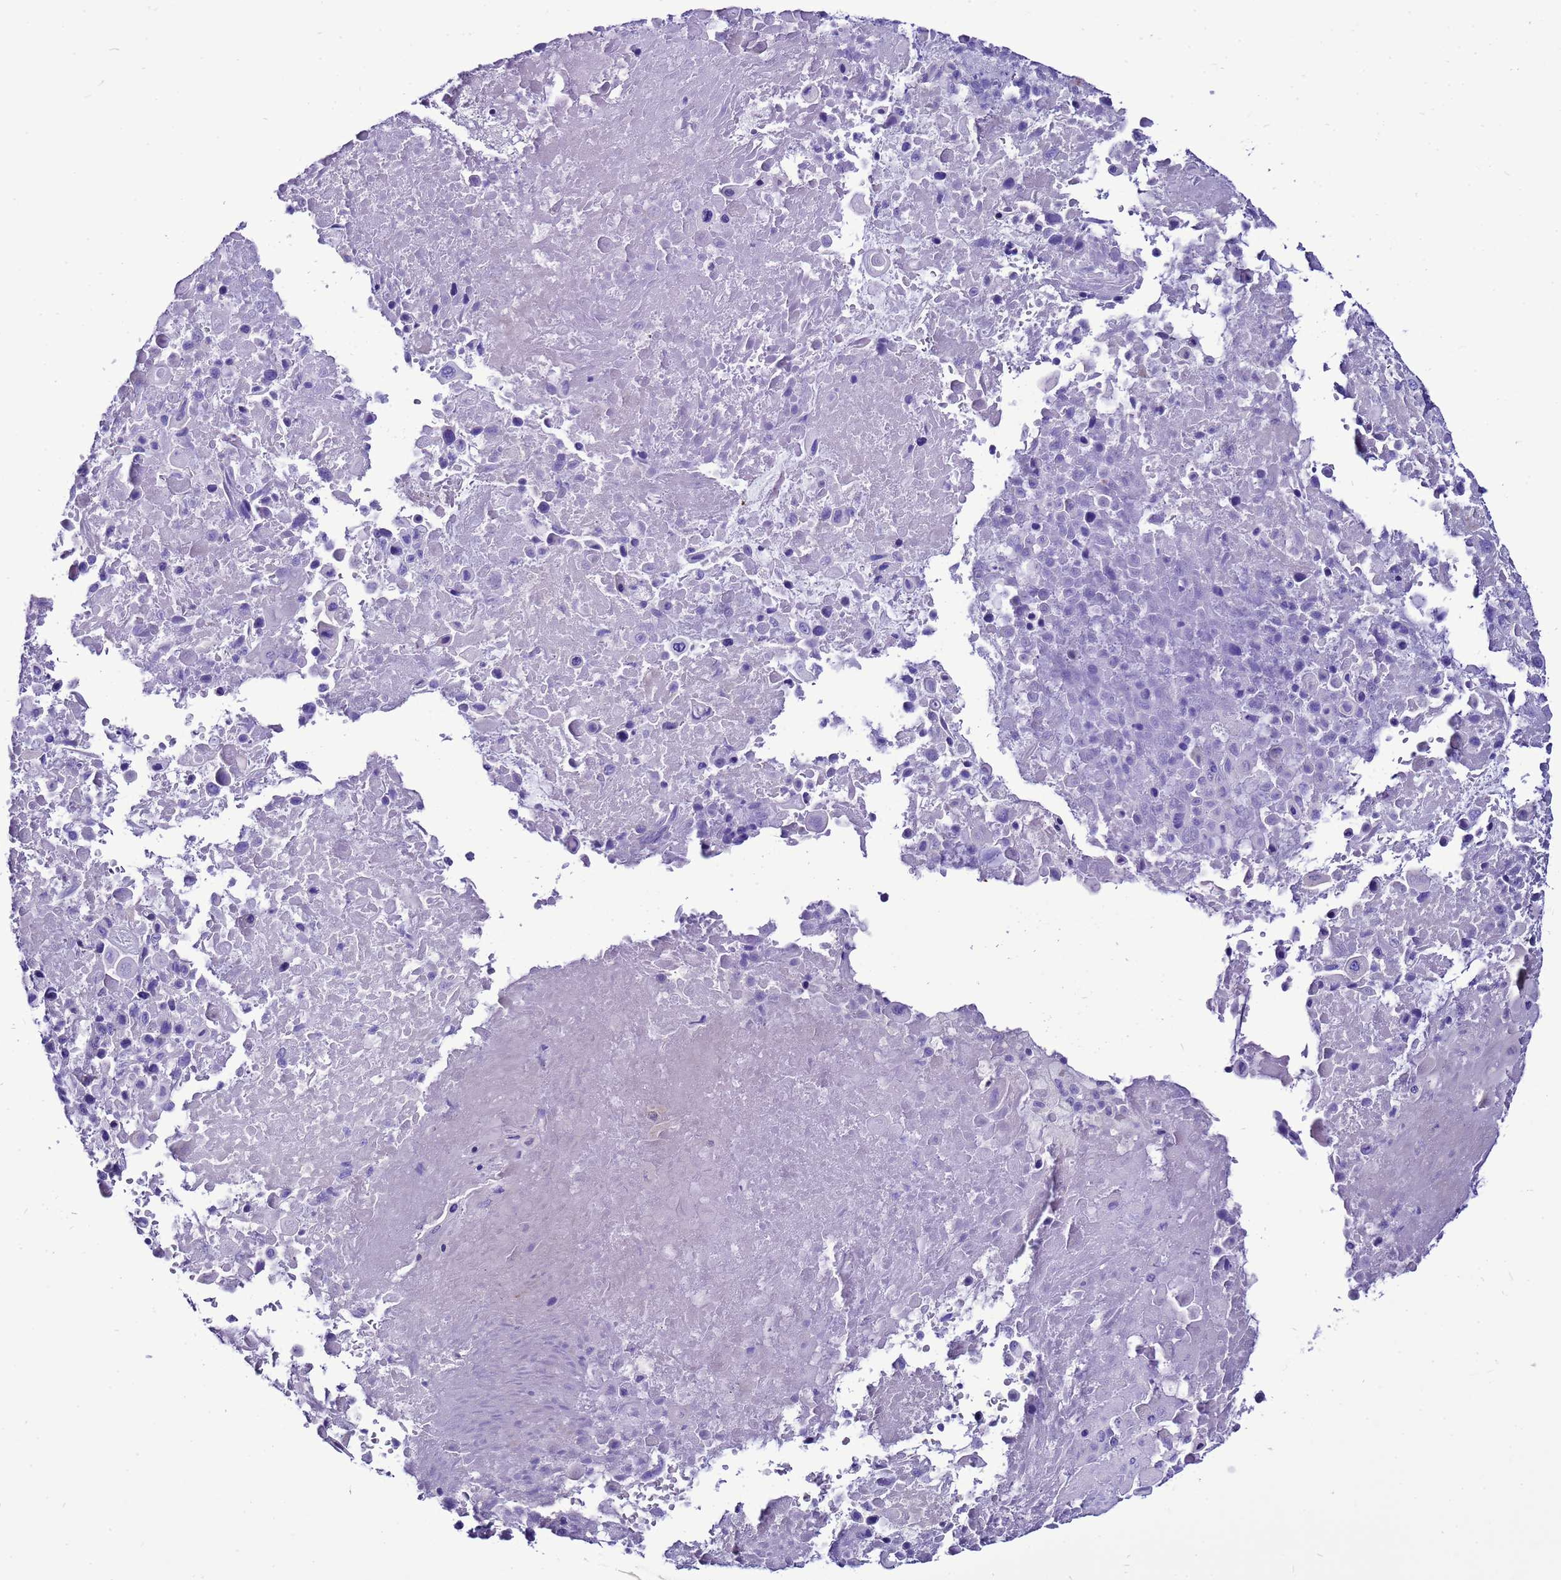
{"staining": {"intensity": "negative", "quantity": "none", "location": "none"}, "tissue": "lung cancer", "cell_type": "Tumor cells", "image_type": "cancer", "snomed": [{"axis": "morphology", "description": "Squamous cell carcinoma, NOS"}, {"axis": "topography", "description": "Lung"}], "caption": "The IHC histopathology image has no significant positivity in tumor cells of squamous cell carcinoma (lung) tissue.", "gene": "BEST2", "patient": {"sex": "male", "age": 66}}